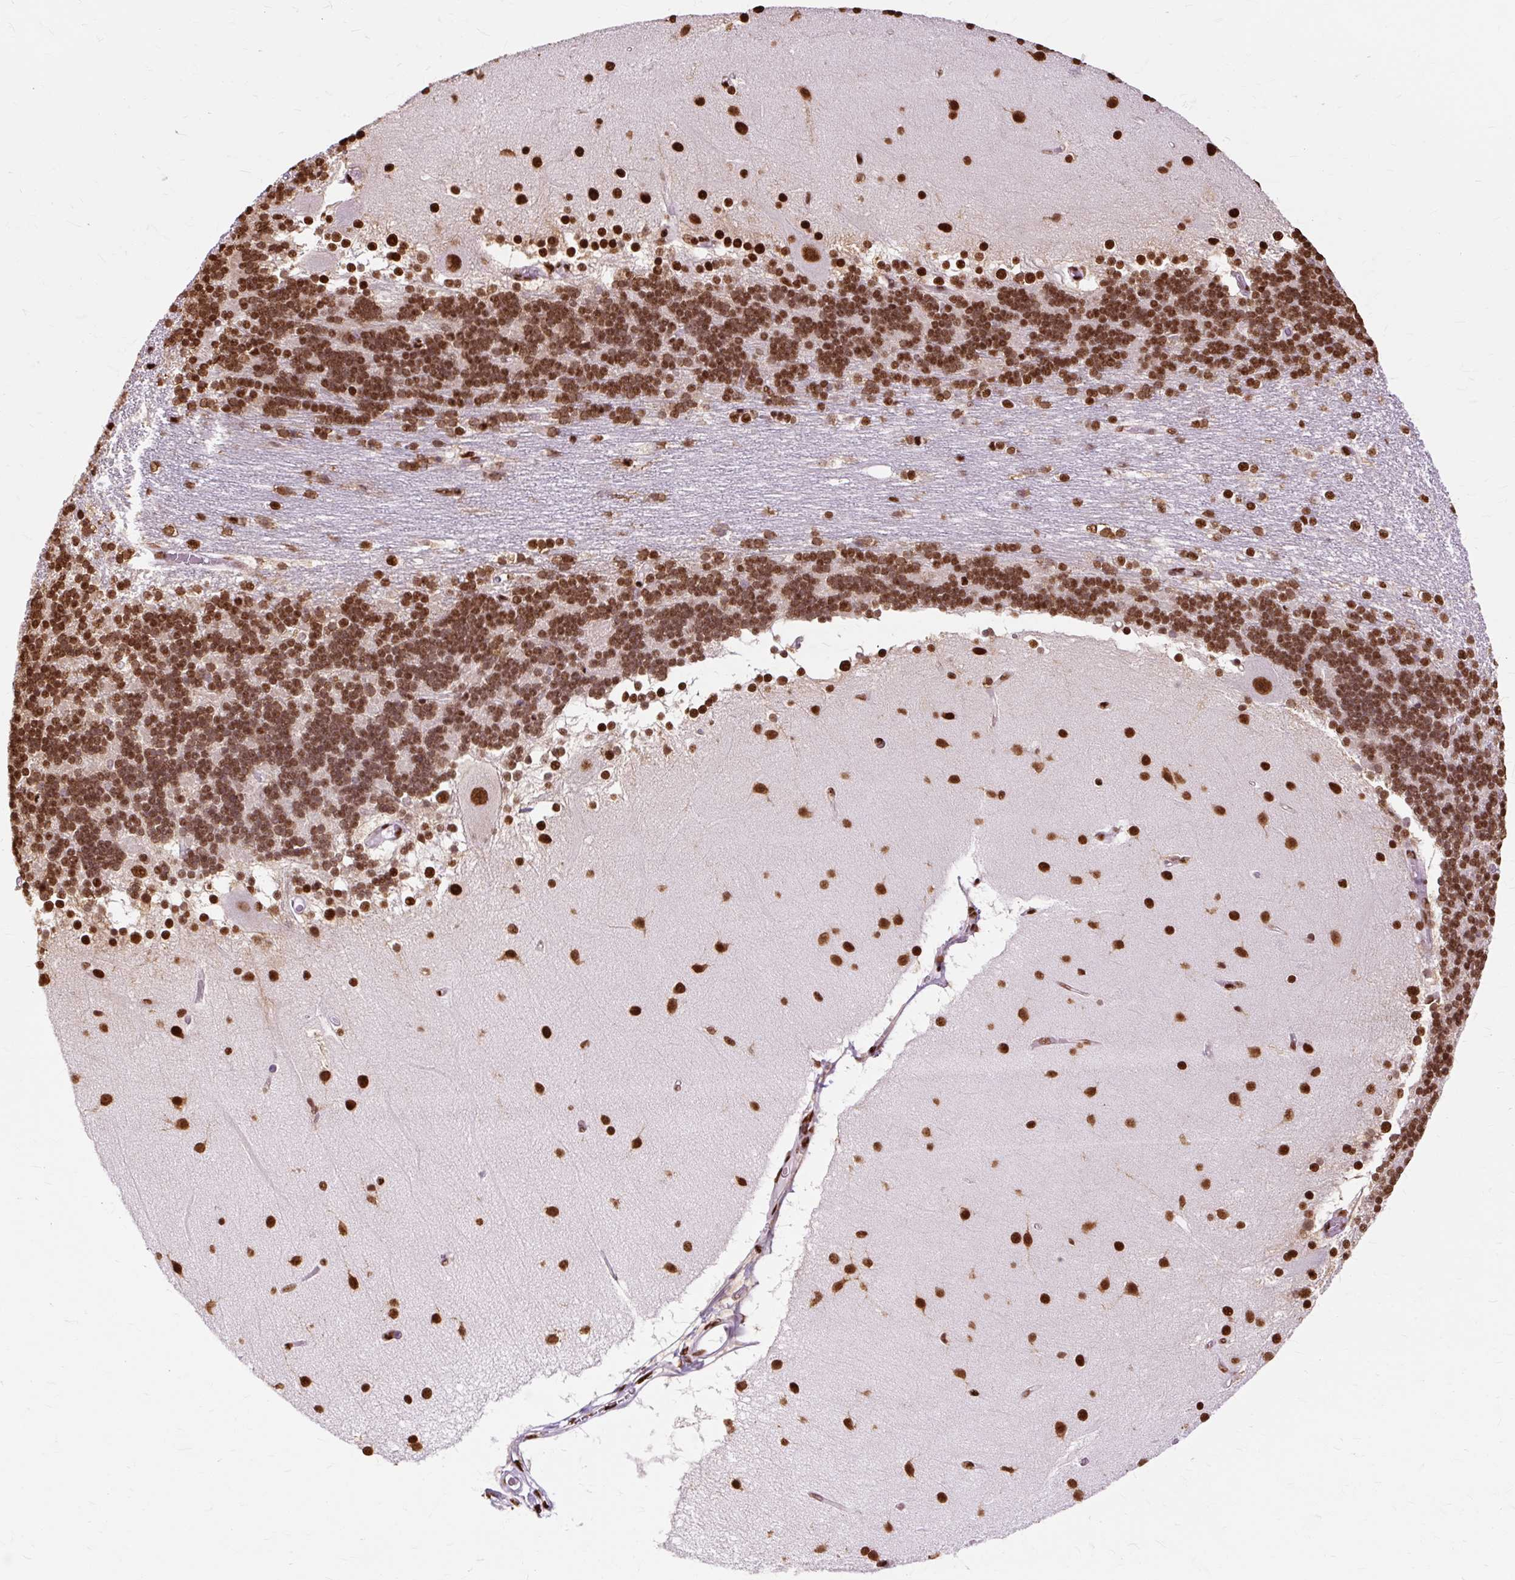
{"staining": {"intensity": "strong", "quantity": ">75%", "location": "nuclear"}, "tissue": "cerebellum", "cell_type": "Cells in granular layer", "image_type": "normal", "snomed": [{"axis": "morphology", "description": "Normal tissue, NOS"}, {"axis": "topography", "description": "Cerebellum"}], "caption": "Benign cerebellum reveals strong nuclear positivity in approximately >75% of cells in granular layer, visualized by immunohistochemistry. (DAB (3,3'-diaminobenzidine) IHC, brown staining for protein, blue staining for nuclei).", "gene": "XRCC6", "patient": {"sex": "female", "age": 54}}